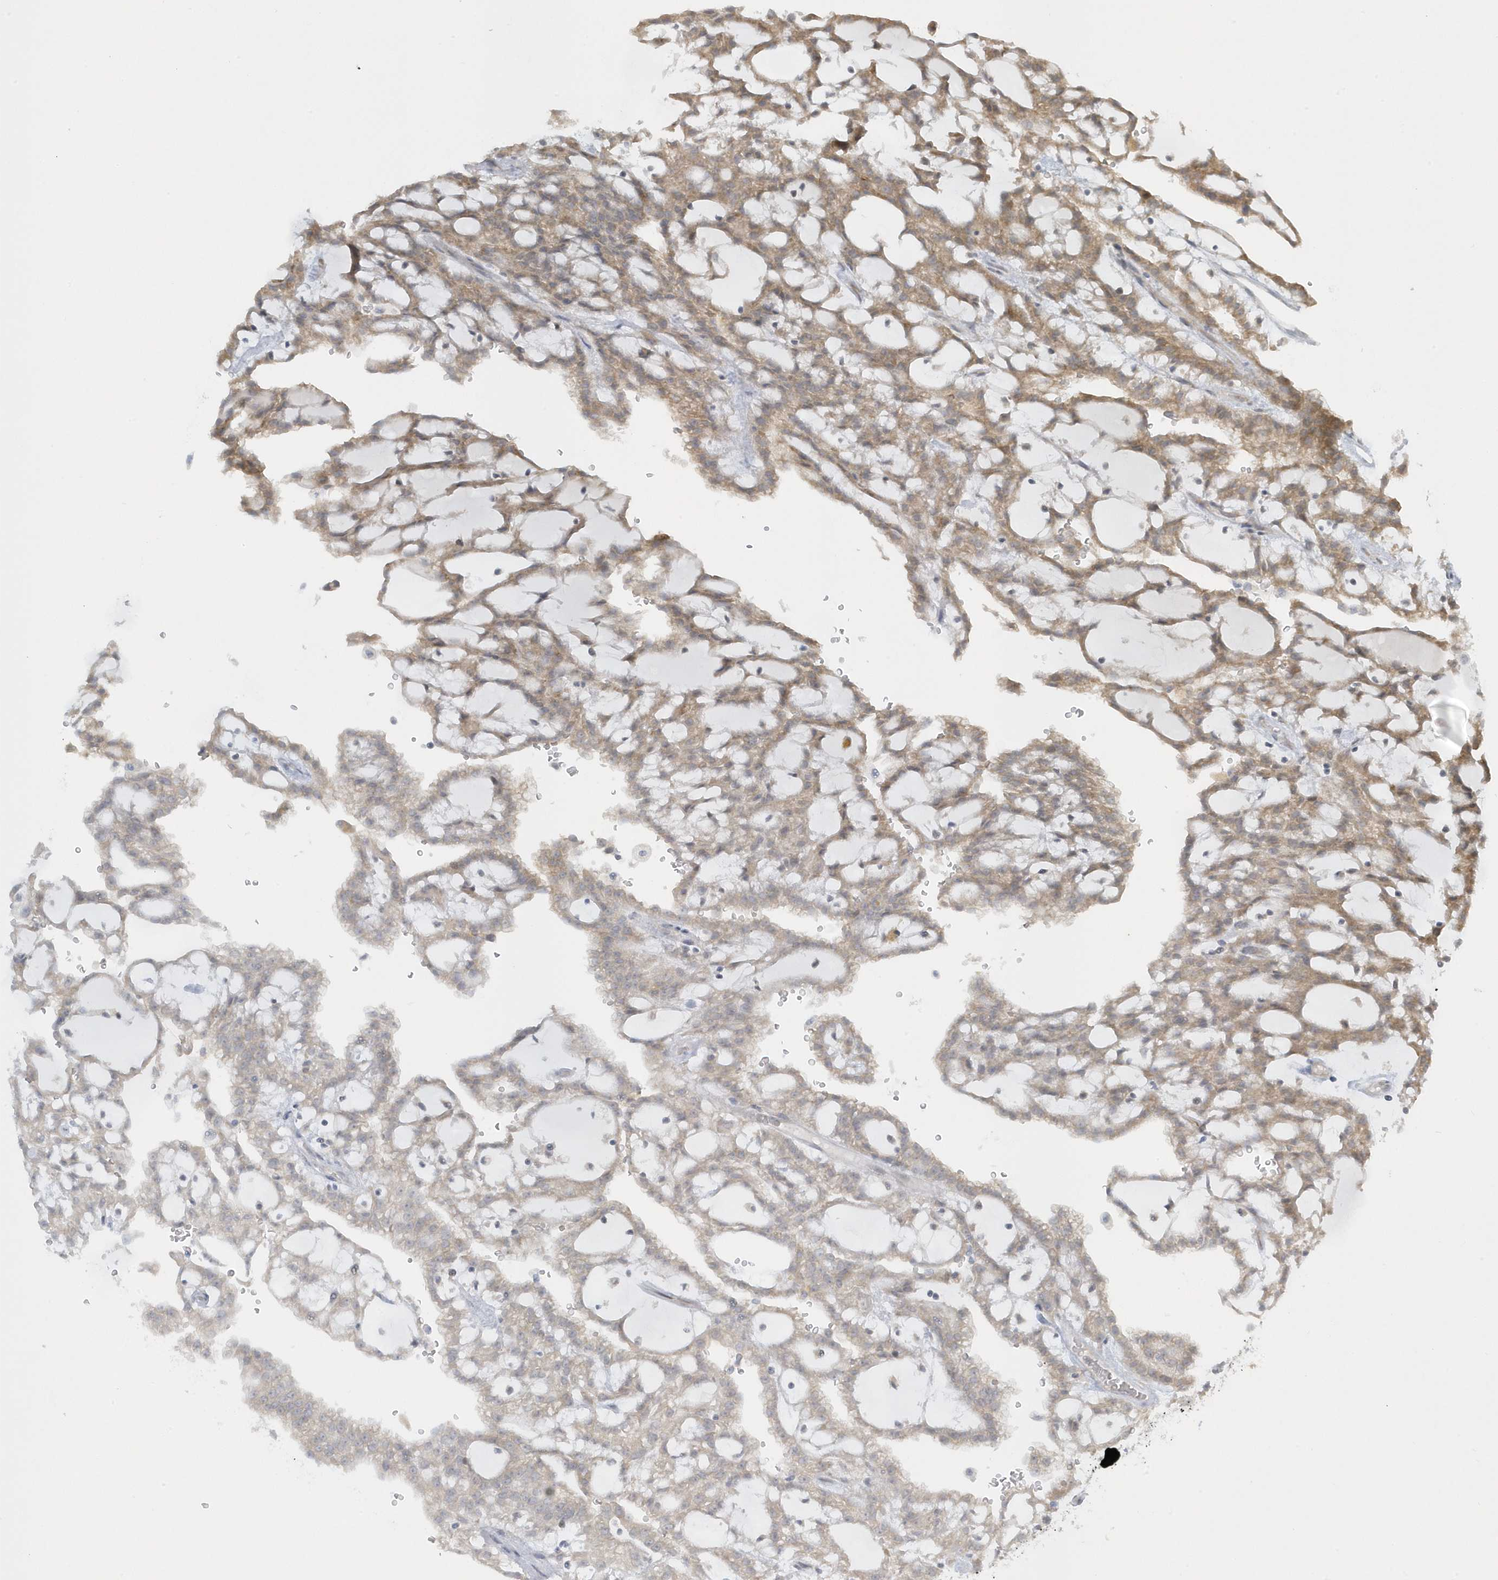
{"staining": {"intensity": "moderate", "quantity": ">75%", "location": "cytoplasmic/membranous"}, "tissue": "renal cancer", "cell_type": "Tumor cells", "image_type": "cancer", "snomed": [{"axis": "morphology", "description": "Adenocarcinoma, NOS"}, {"axis": "topography", "description": "Kidney"}], "caption": "Tumor cells exhibit medium levels of moderate cytoplasmic/membranous expression in approximately >75% of cells in adenocarcinoma (renal).", "gene": "SCN3A", "patient": {"sex": "male", "age": 63}}